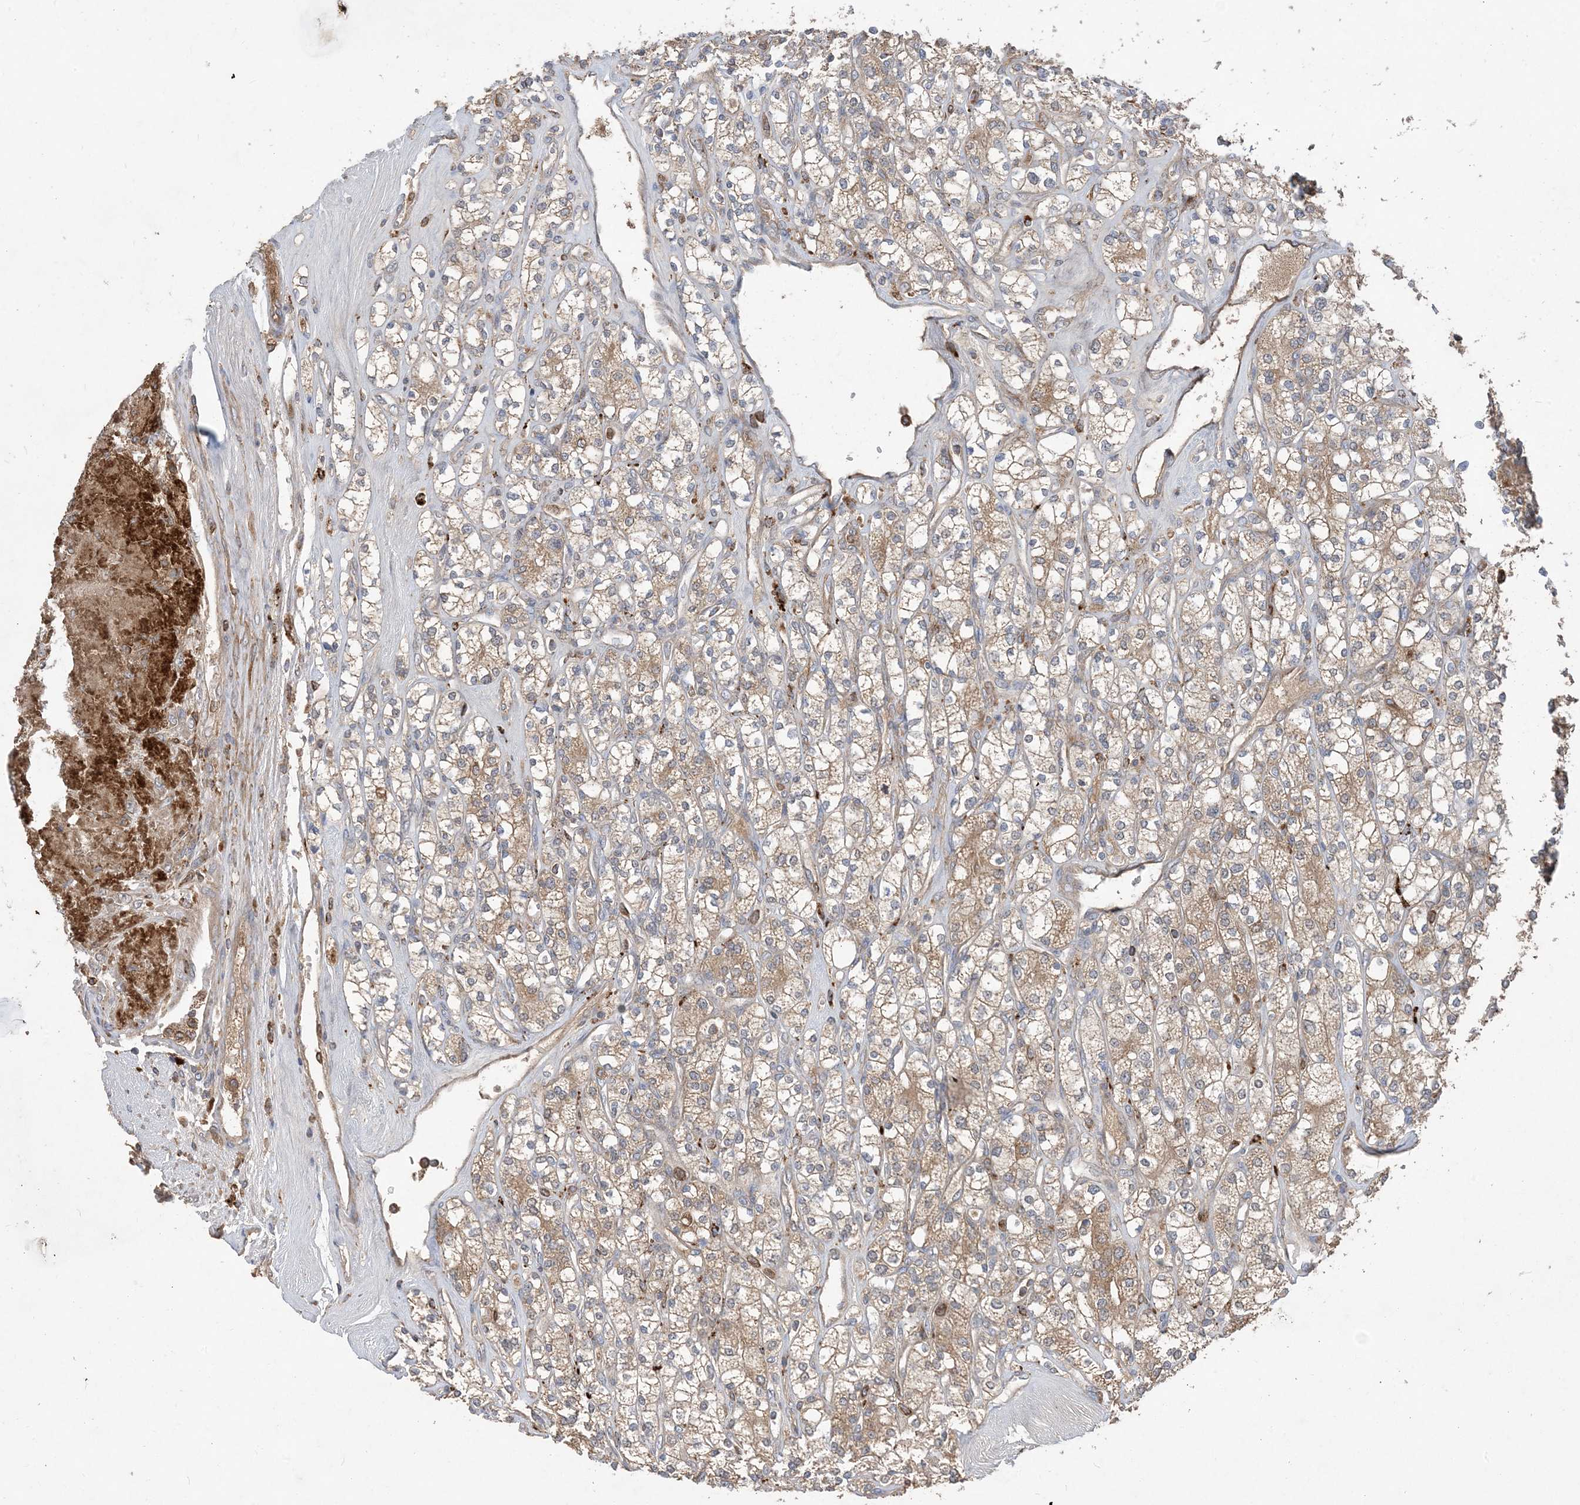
{"staining": {"intensity": "weak", "quantity": ">75%", "location": "cytoplasmic/membranous"}, "tissue": "renal cancer", "cell_type": "Tumor cells", "image_type": "cancer", "snomed": [{"axis": "morphology", "description": "Adenocarcinoma, NOS"}, {"axis": "topography", "description": "Kidney"}], "caption": "Protein staining reveals weak cytoplasmic/membranous positivity in about >75% of tumor cells in adenocarcinoma (renal).", "gene": "MASP2", "patient": {"sex": "male", "age": 77}}